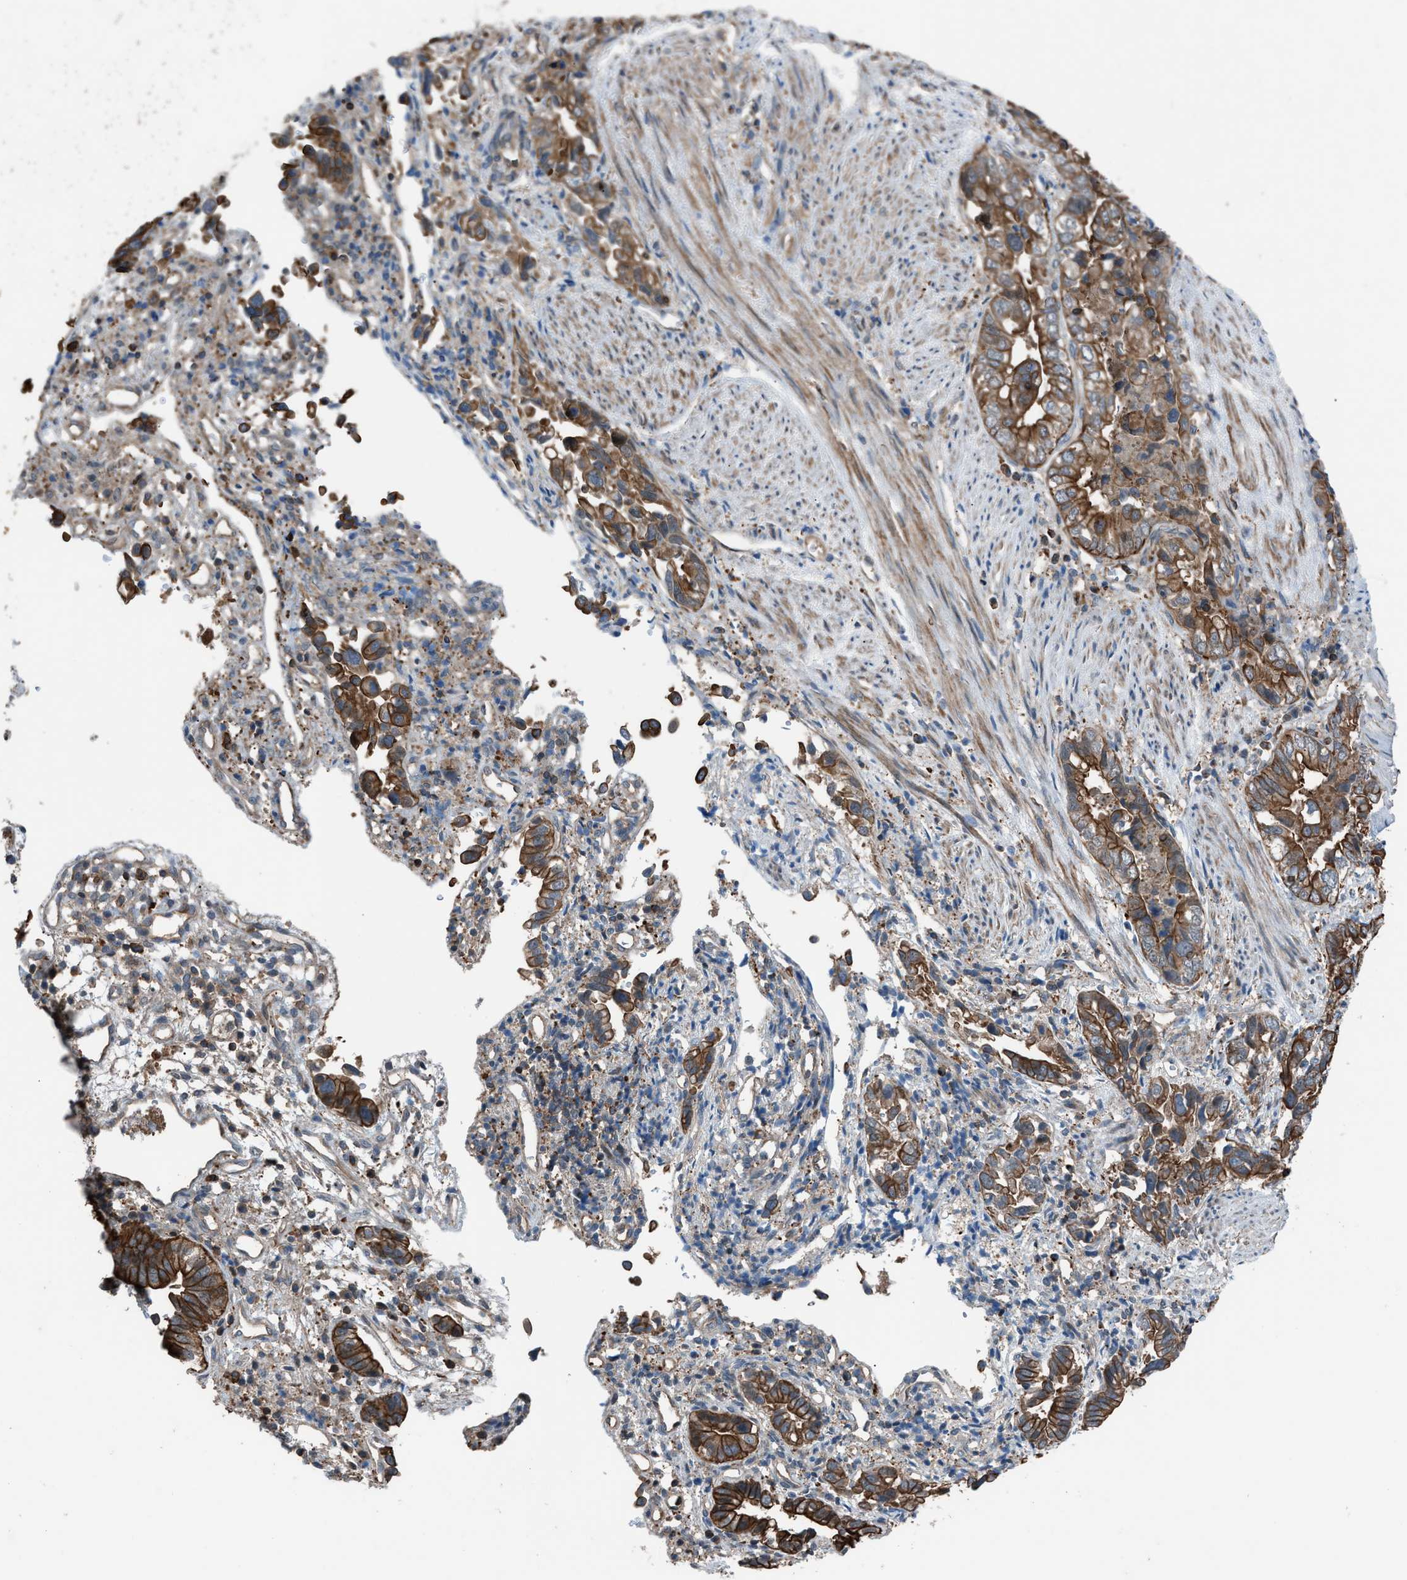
{"staining": {"intensity": "moderate", "quantity": ">75%", "location": "cytoplasmic/membranous"}, "tissue": "liver cancer", "cell_type": "Tumor cells", "image_type": "cancer", "snomed": [{"axis": "morphology", "description": "Cholangiocarcinoma"}, {"axis": "topography", "description": "Liver"}], "caption": "DAB (3,3'-diaminobenzidine) immunohistochemical staining of human liver cancer (cholangiocarcinoma) demonstrates moderate cytoplasmic/membranous protein staining in about >75% of tumor cells.", "gene": "DYRK1A", "patient": {"sex": "female", "age": 79}}